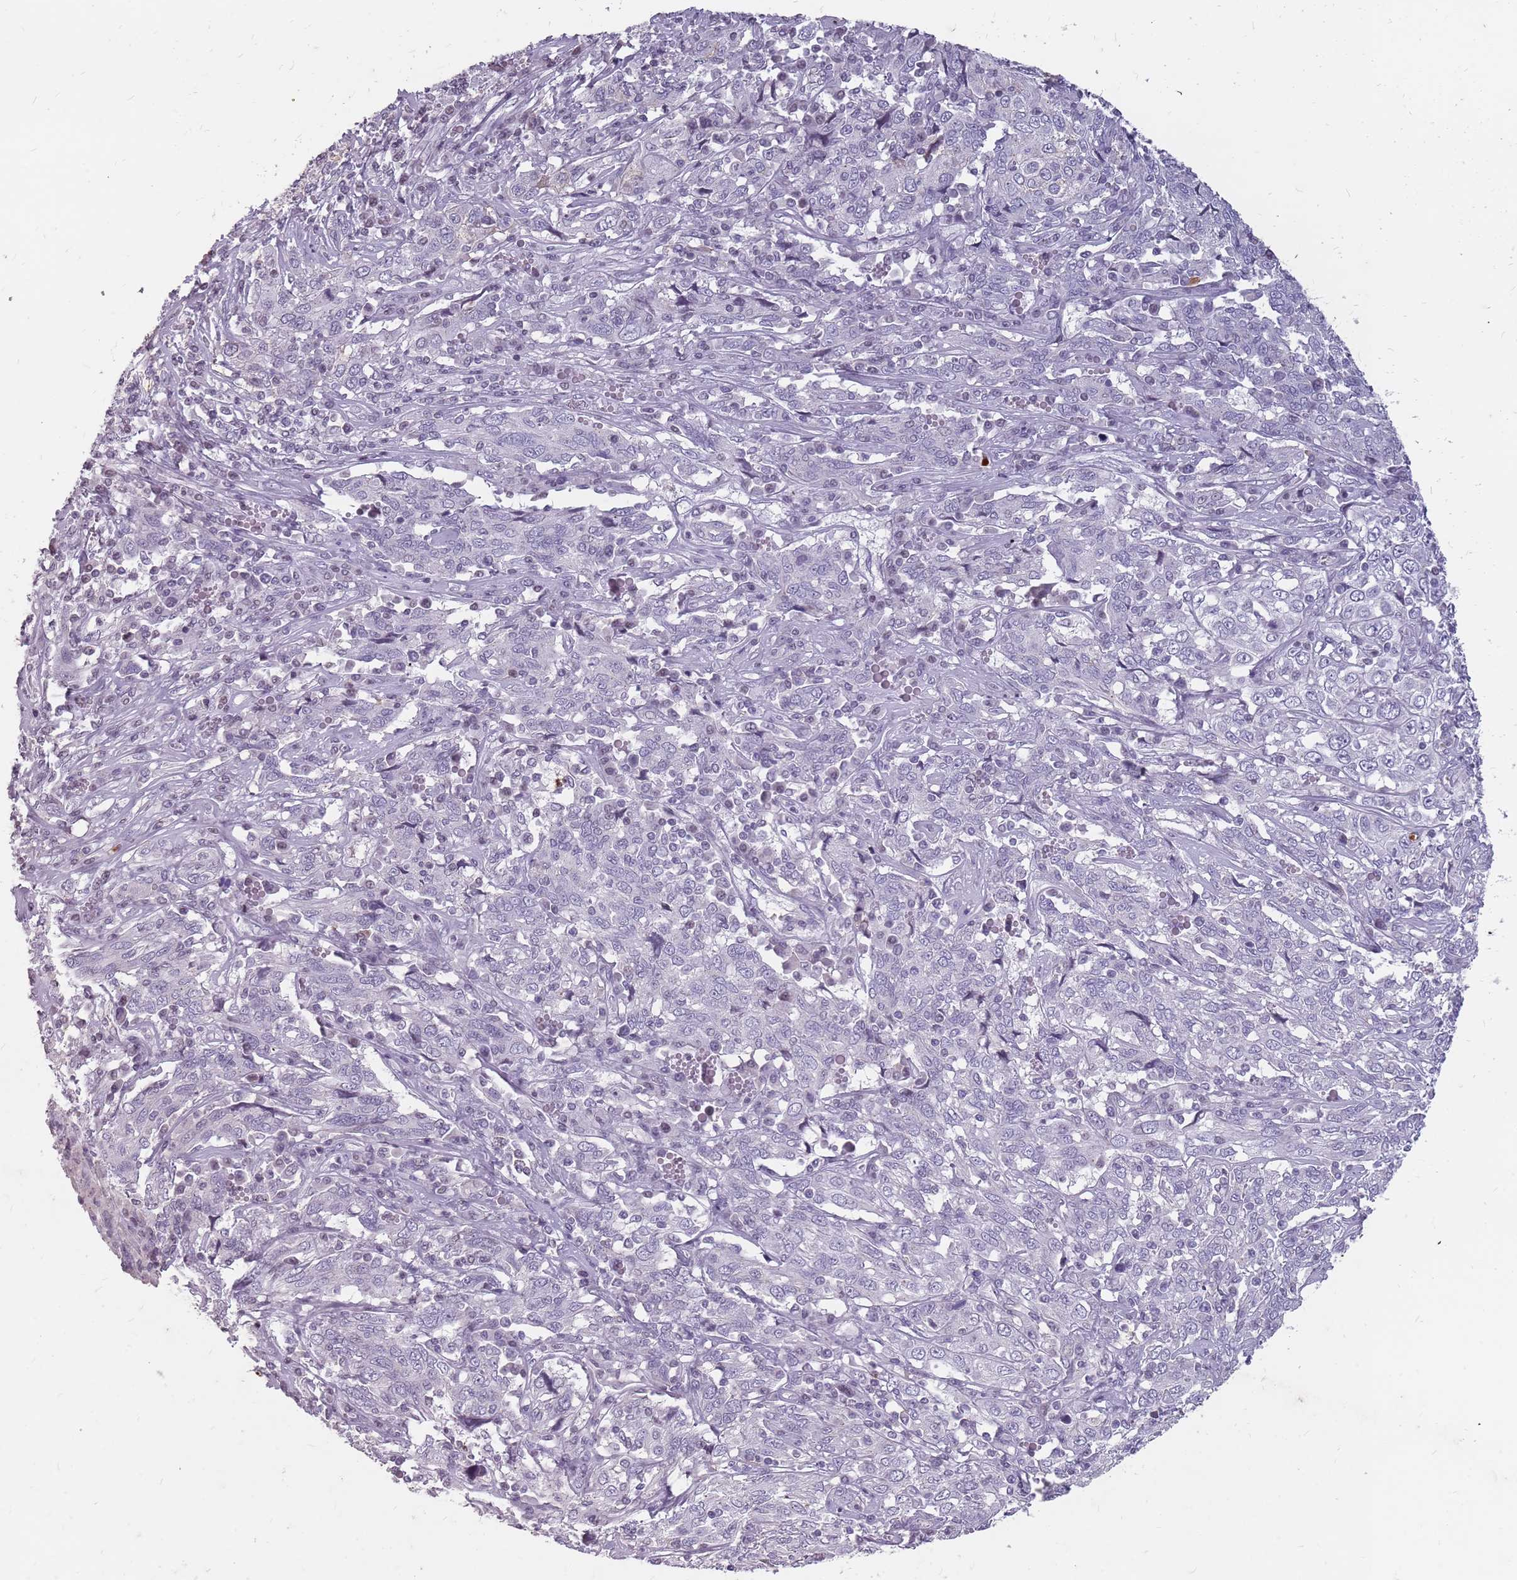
{"staining": {"intensity": "negative", "quantity": "none", "location": "none"}, "tissue": "cervical cancer", "cell_type": "Tumor cells", "image_type": "cancer", "snomed": [{"axis": "morphology", "description": "Squamous cell carcinoma, NOS"}, {"axis": "topography", "description": "Cervix"}], "caption": "Tumor cells show no significant positivity in squamous cell carcinoma (cervical).", "gene": "NEK6", "patient": {"sex": "female", "age": 46}}